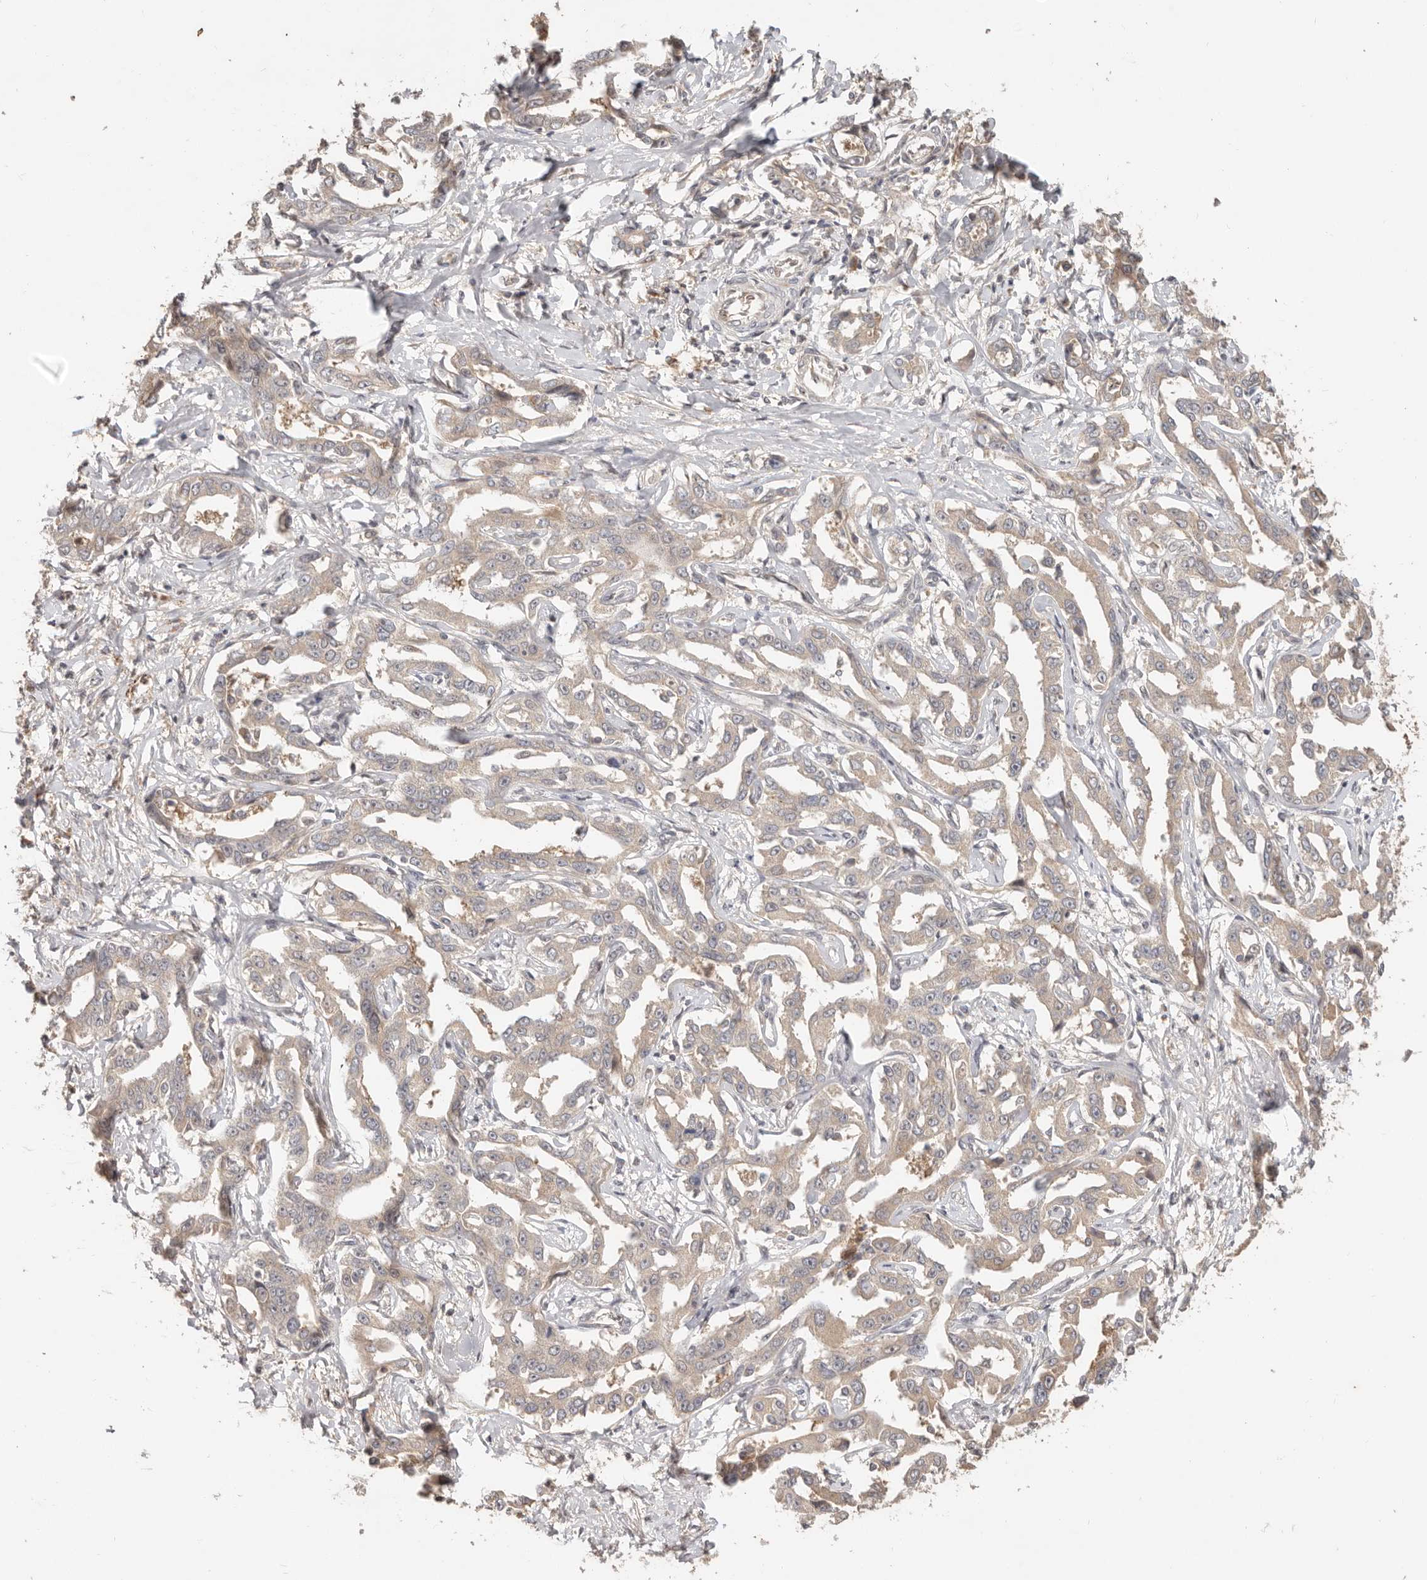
{"staining": {"intensity": "weak", "quantity": ">75%", "location": "cytoplasmic/membranous"}, "tissue": "liver cancer", "cell_type": "Tumor cells", "image_type": "cancer", "snomed": [{"axis": "morphology", "description": "Cholangiocarcinoma"}, {"axis": "topography", "description": "Liver"}], "caption": "Human liver cancer stained with a brown dye shows weak cytoplasmic/membranous positive positivity in approximately >75% of tumor cells.", "gene": "MTFR2", "patient": {"sex": "male", "age": 59}}